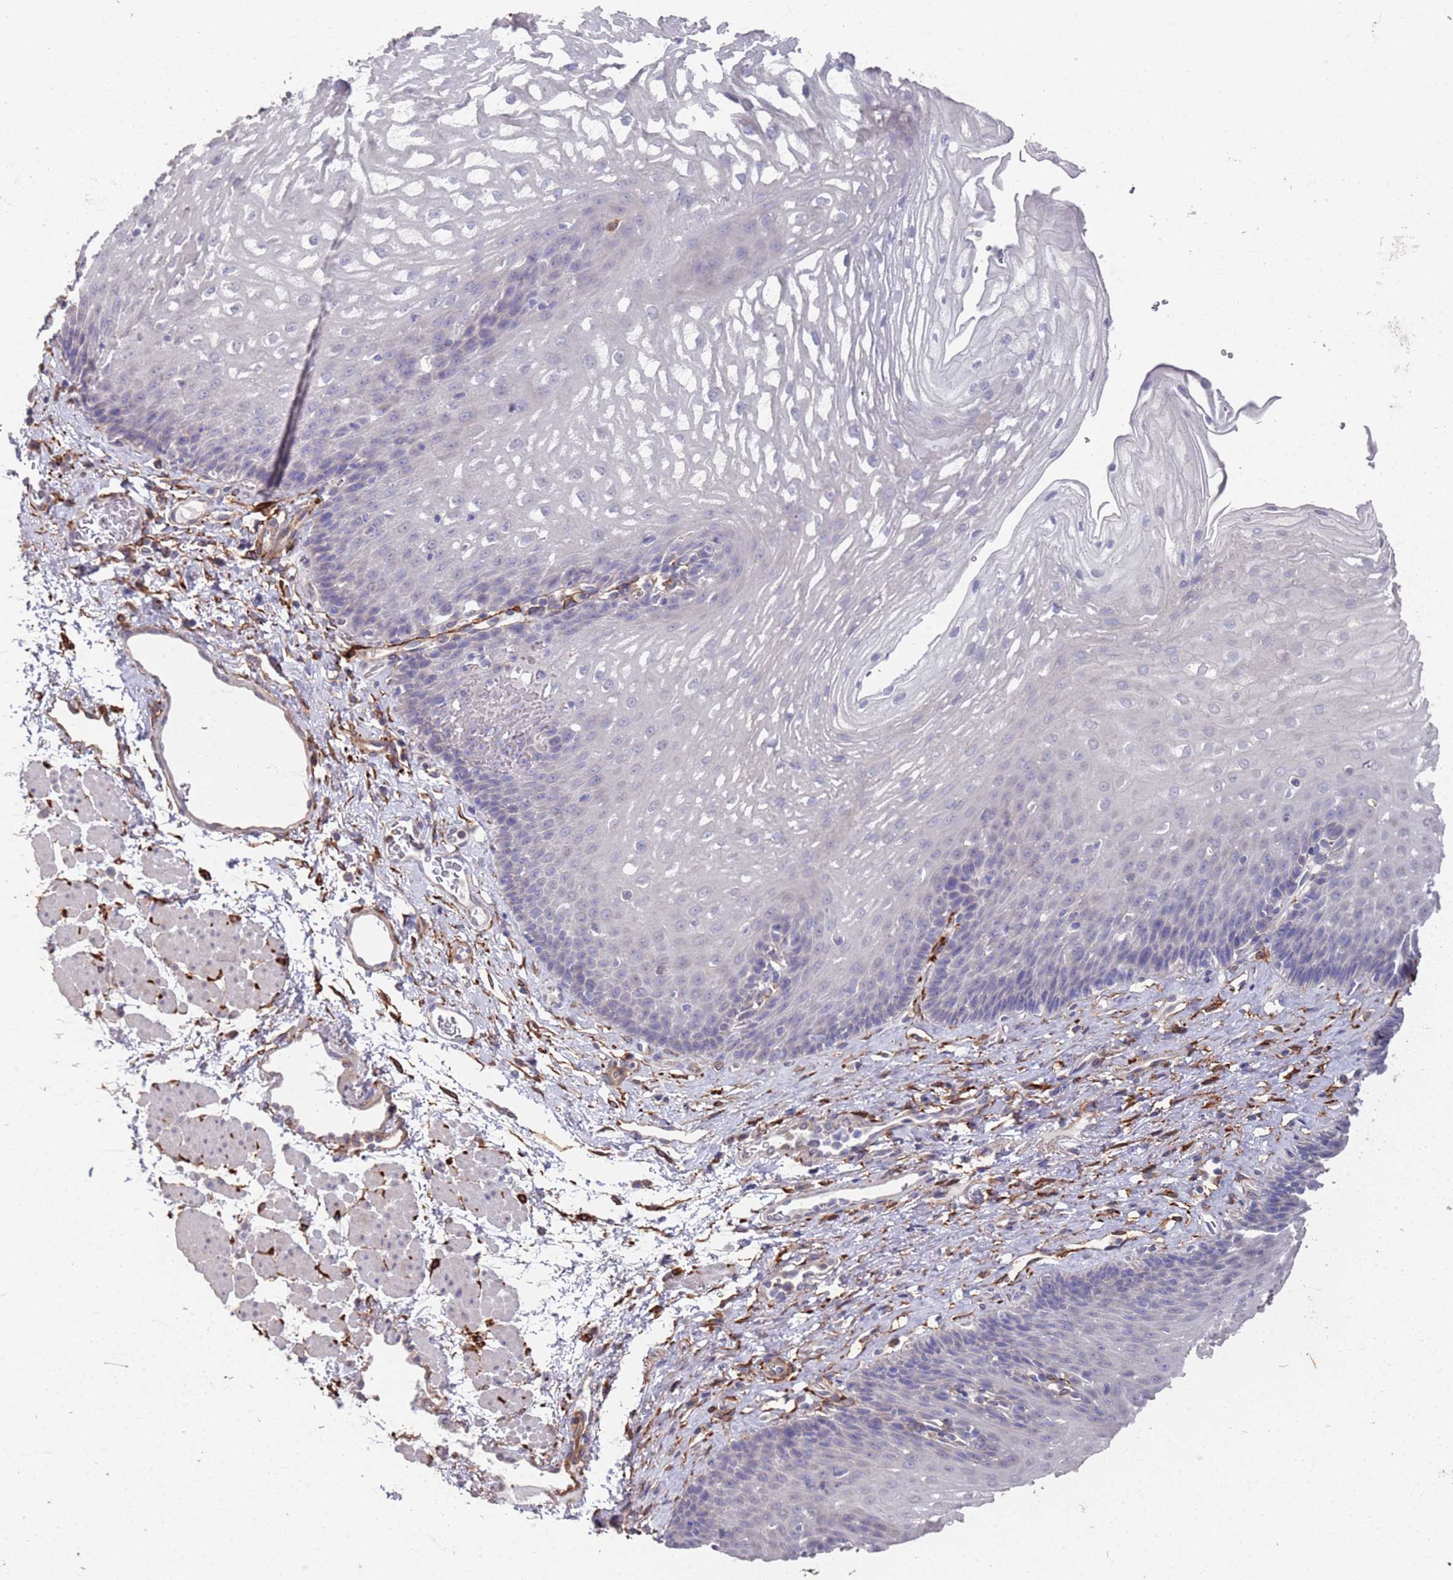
{"staining": {"intensity": "negative", "quantity": "none", "location": "none"}, "tissue": "esophagus", "cell_type": "Squamous epithelial cells", "image_type": "normal", "snomed": [{"axis": "morphology", "description": "Normal tissue, NOS"}, {"axis": "topography", "description": "Esophagus"}], "caption": "Micrograph shows no protein expression in squamous epithelial cells of unremarkable esophagus. The staining is performed using DAB brown chromogen with nuclei counter-stained in using hematoxylin.", "gene": "ANK2", "patient": {"sex": "female", "age": 66}}